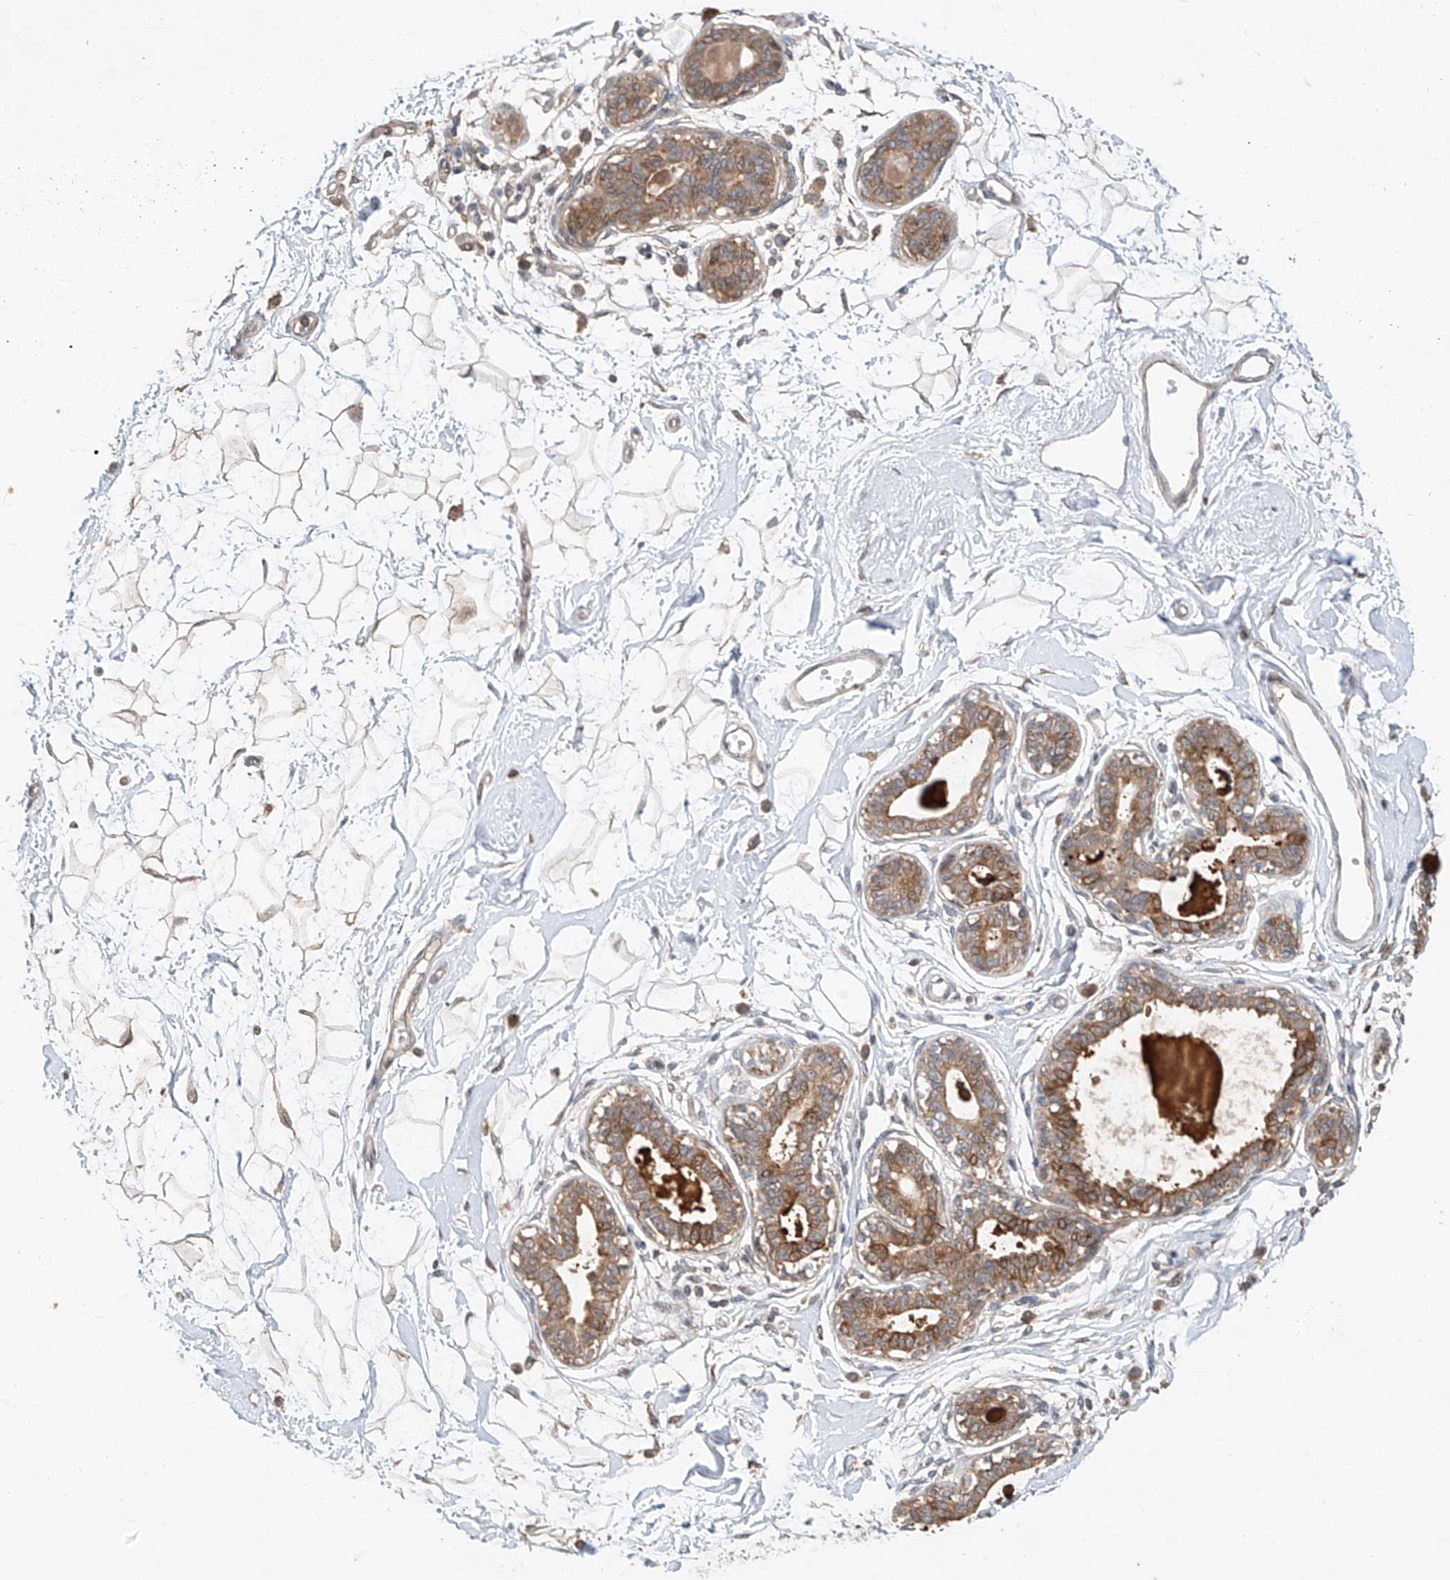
{"staining": {"intensity": "weak", "quantity": ">75%", "location": "cytoplasmic/membranous"}, "tissue": "breast", "cell_type": "Adipocytes", "image_type": "normal", "snomed": [{"axis": "morphology", "description": "Normal tissue, NOS"}, {"axis": "topography", "description": "Breast"}], "caption": "Protein analysis of normal breast reveals weak cytoplasmic/membranous expression in about >75% of adipocytes.", "gene": "TMEM61", "patient": {"sex": "female", "age": 45}}